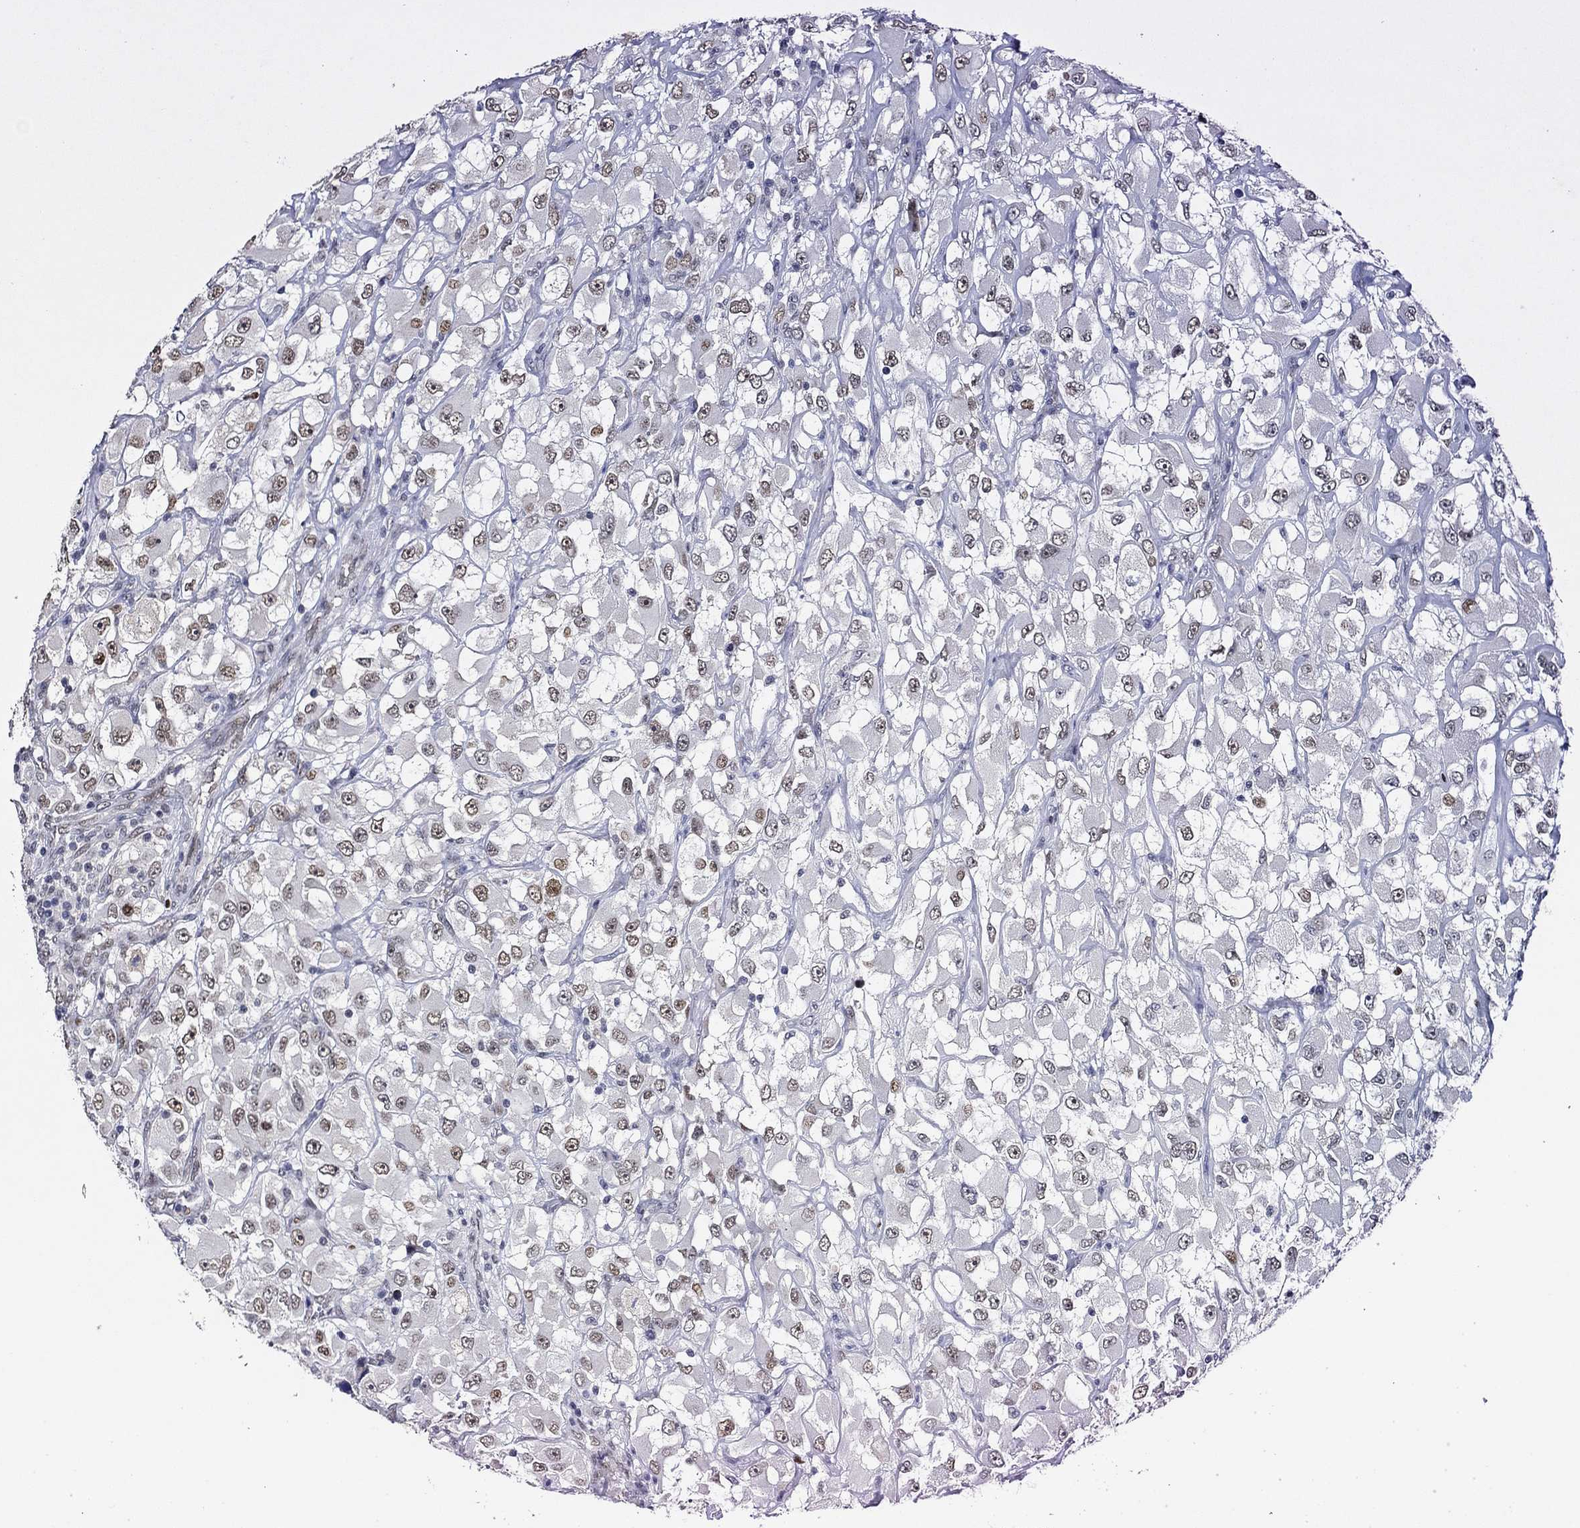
{"staining": {"intensity": "moderate", "quantity": "<25%", "location": "nuclear"}, "tissue": "renal cancer", "cell_type": "Tumor cells", "image_type": "cancer", "snomed": [{"axis": "morphology", "description": "Adenocarcinoma, NOS"}, {"axis": "topography", "description": "Kidney"}], "caption": "The image demonstrates immunohistochemical staining of renal adenocarcinoma. There is moderate nuclear positivity is appreciated in approximately <25% of tumor cells.", "gene": "GATA2", "patient": {"sex": "female", "age": 52}}